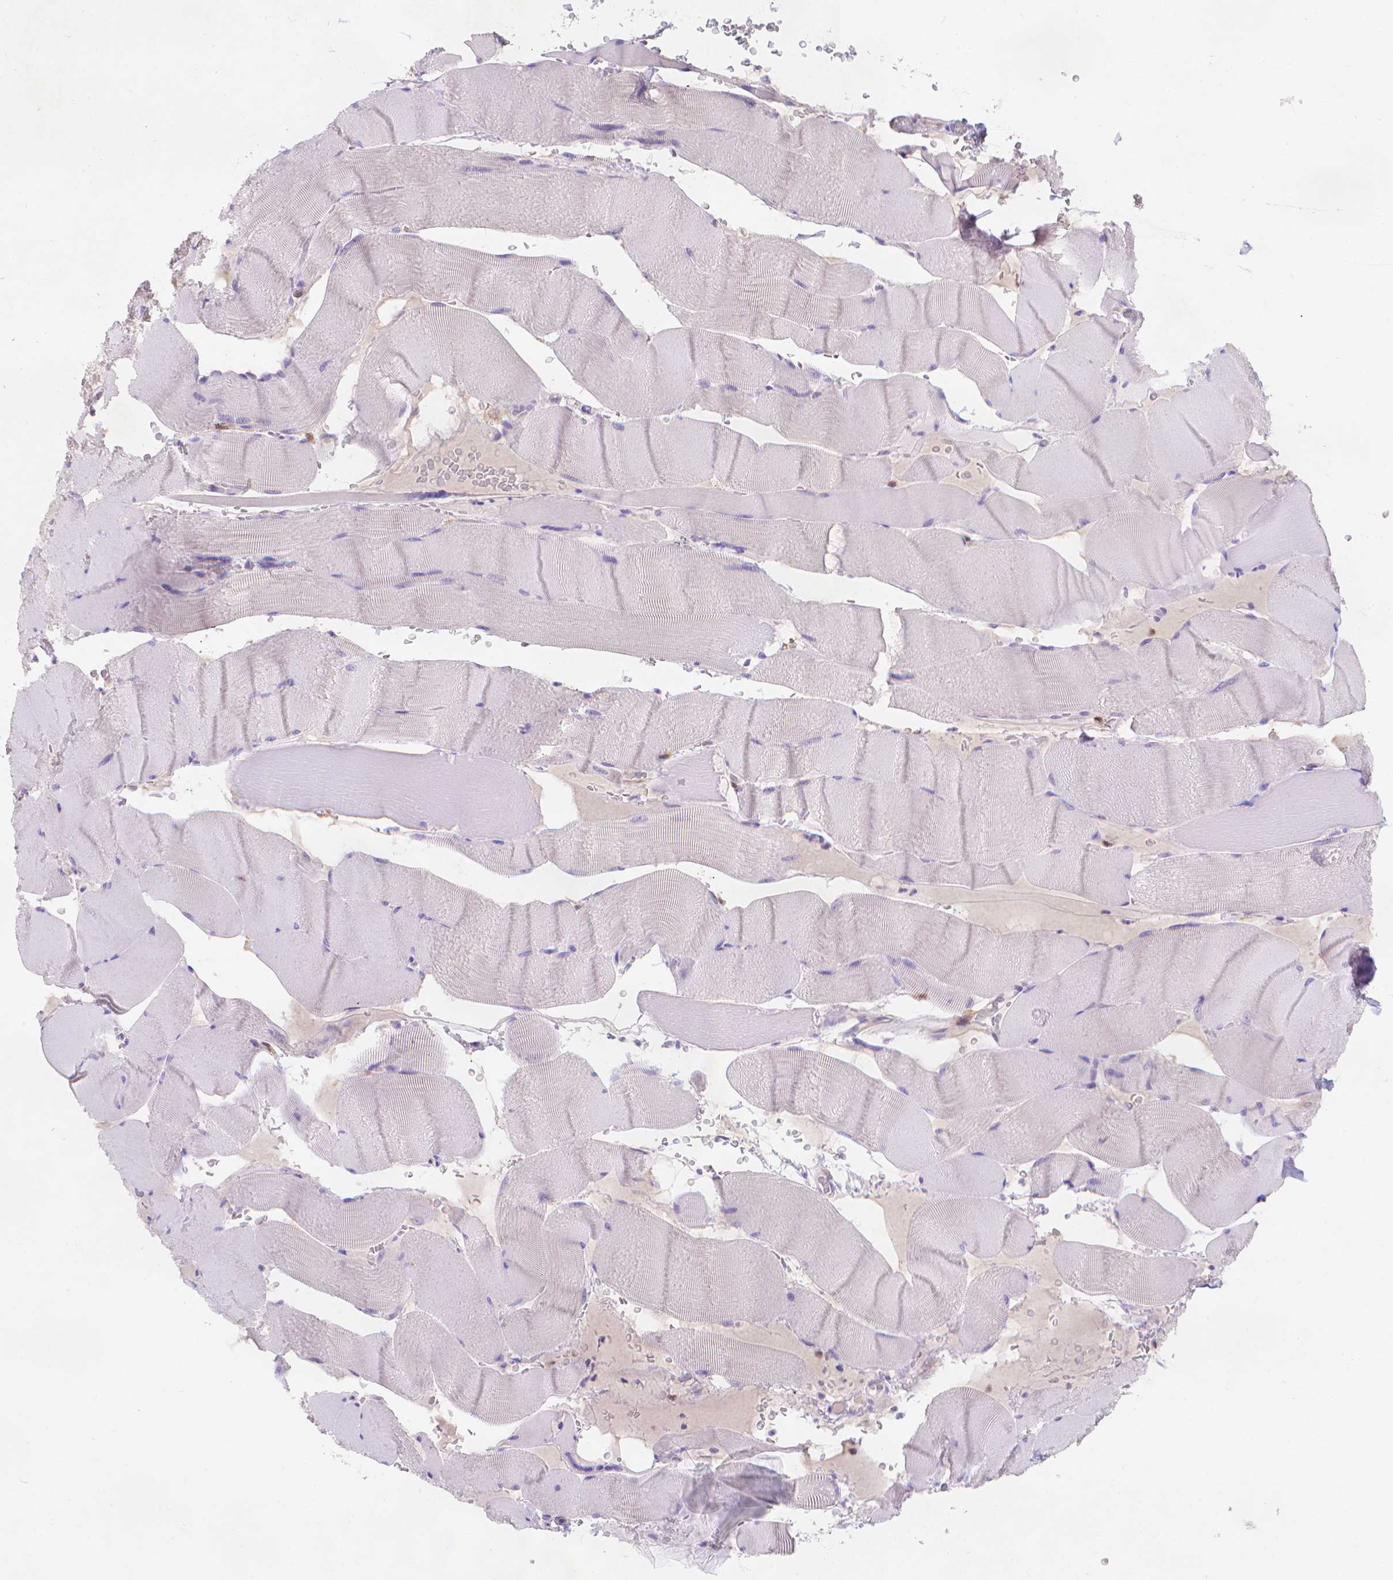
{"staining": {"intensity": "negative", "quantity": "none", "location": "none"}, "tissue": "skeletal muscle", "cell_type": "Myocytes", "image_type": "normal", "snomed": [{"axis": "morphology", "description": "Normal tissue, NOS"}, {"axis": "topography", "description": "Skeletal muscle"}], "caption": "Skeletal muscle stained for a protein using immunohistochemistry (IHC) reveals no expression myocytes.", "gene": "FGD2", "patient": {"sex": "male", "age": 56}}